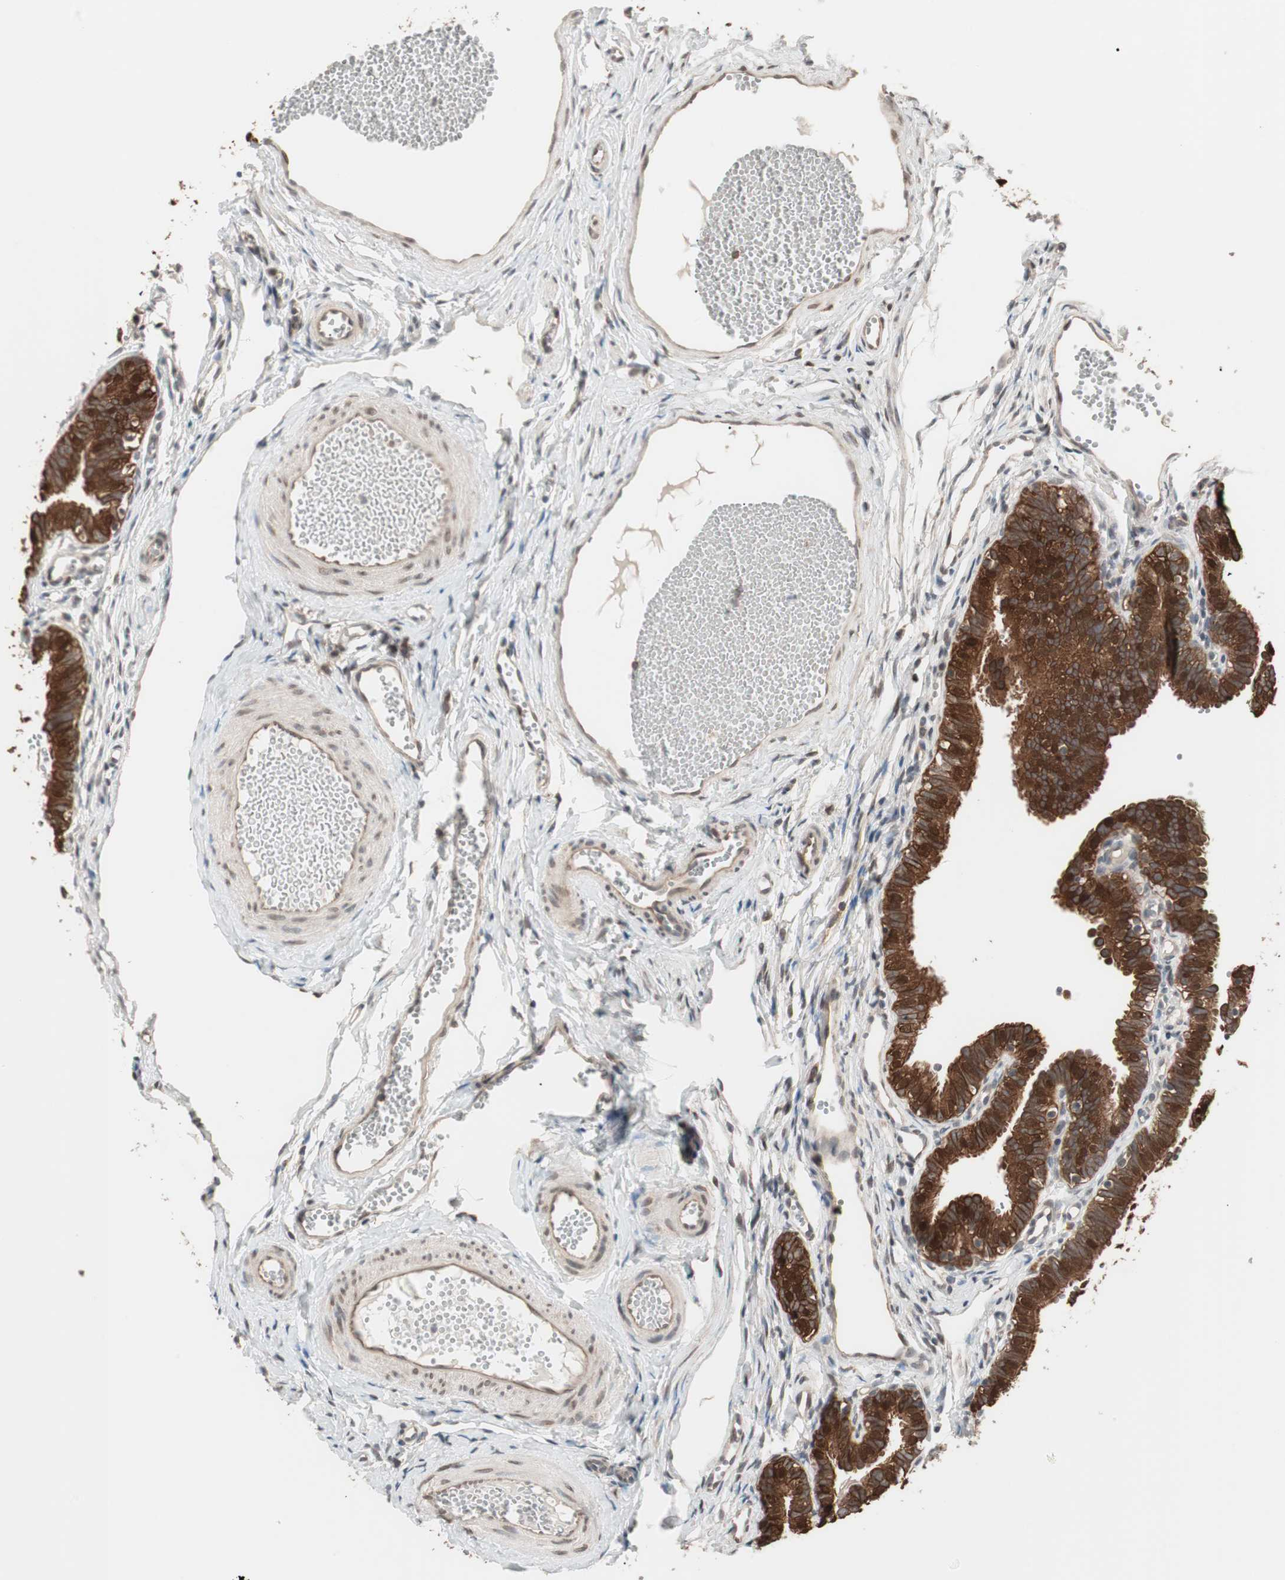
{"staining": {"intensity": "strong", "quantity": ">75%", "location": "cytoplasmic/membranous"}, "tissue": "fallopian tube", "cell_type": "Glandular cells", "image_type": "normal", "snomed": [{"axis": "morphology", "description": "Normal tissue, NOS"}, {"axis": "topography", "description": "Fallopian tube"}, {"axis": "topography", "description": "Placenta"}], "caption": "The immunohistochemical stain shows strong cytoplasmic/membranous expression in glandular cells of normal fallopian tube.", "gene": "FBXO5", "patient": {"sex": "female", "age": 34}}